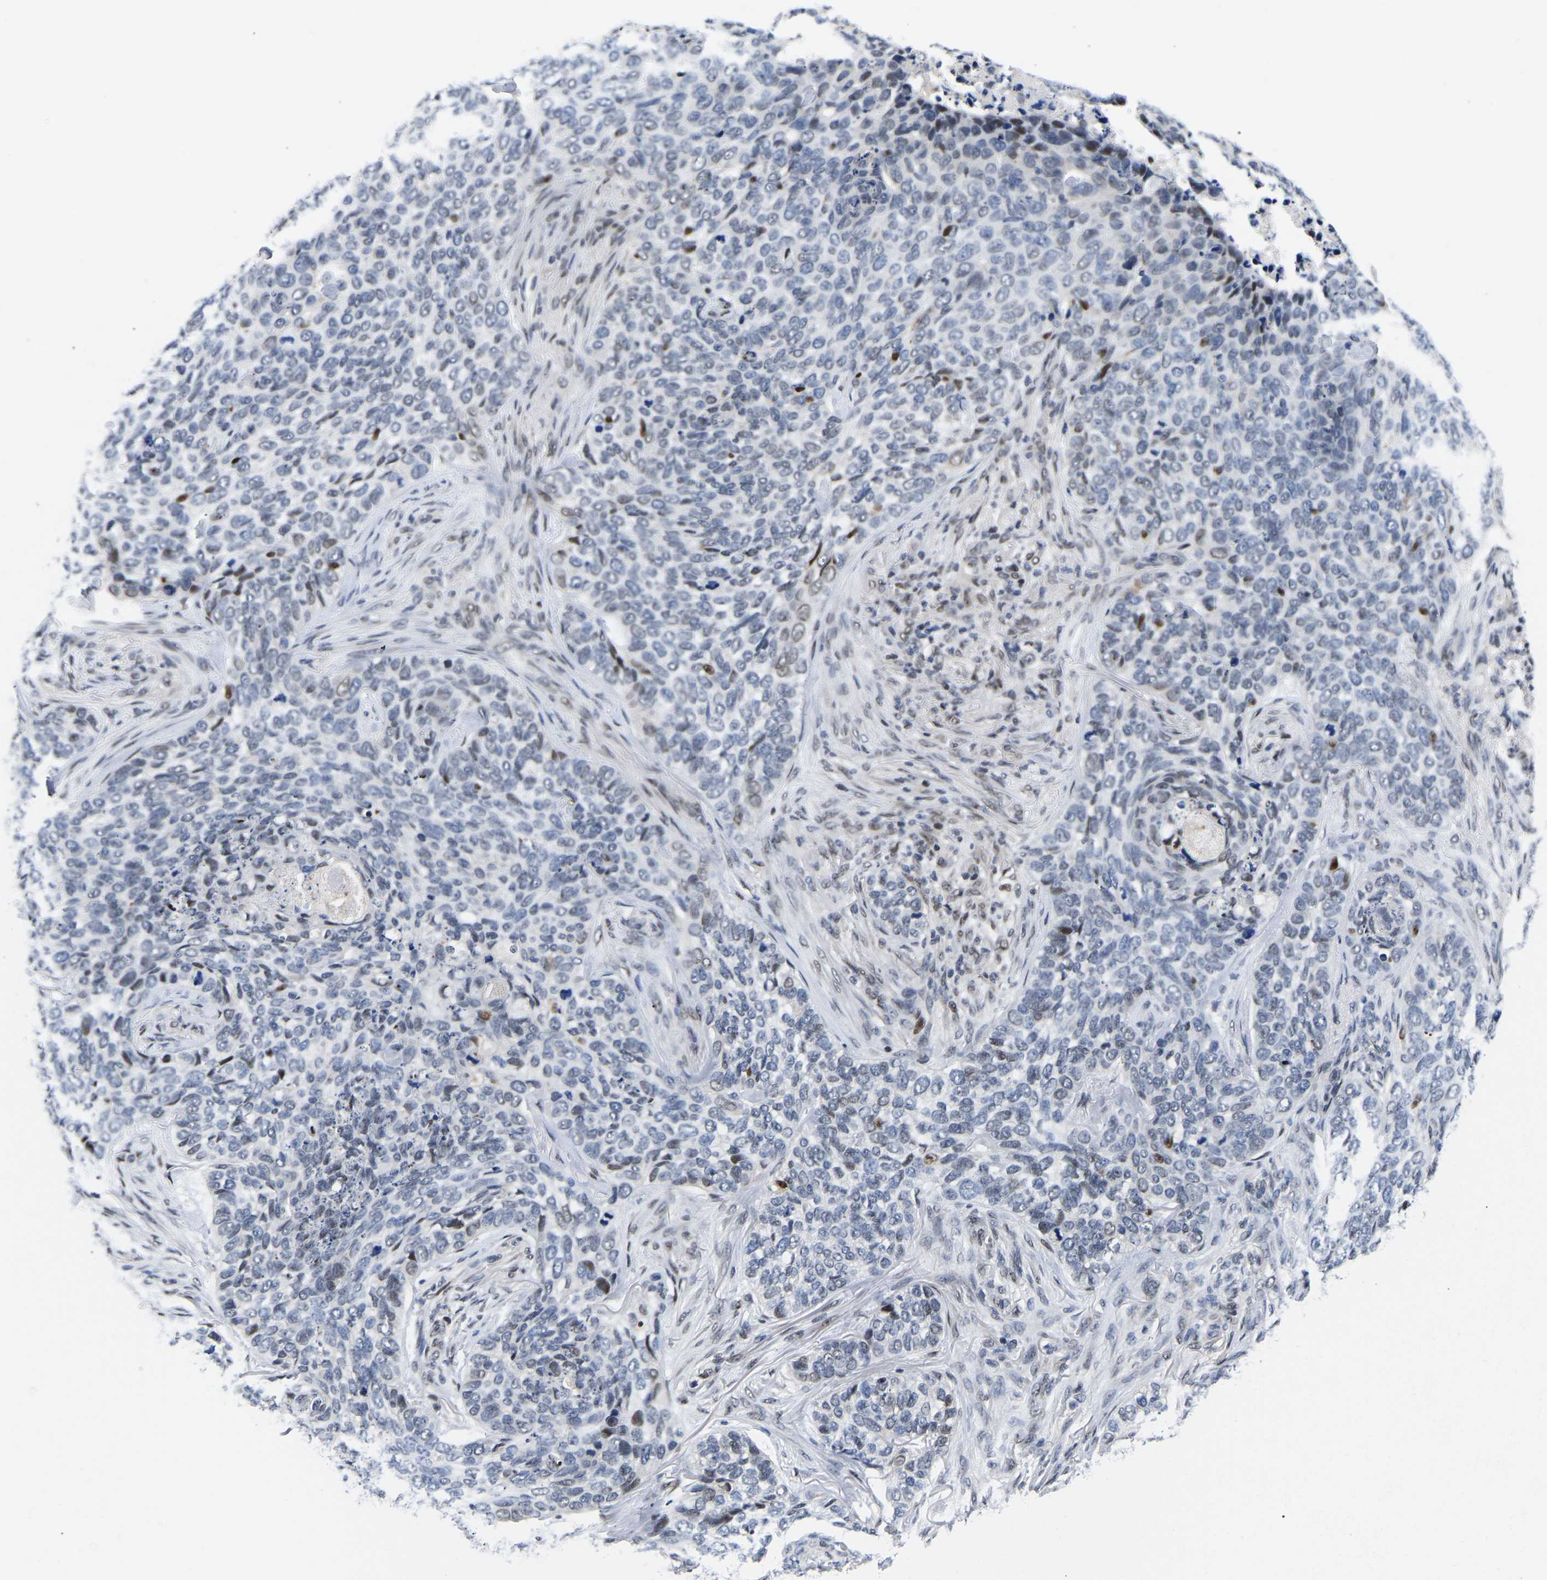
{"staining": {"intensity": "moderate", "quantity": "<25%", "location": "nuclear"}, "tissue": "skin cancer", "cell_type": "Tumor cells", "image_type": "cancer", "snomed": [{"axis": "morphology", "description": "Basal cell carcinoma"}, {"axis": "topography", "description": "Skin"}], "caption": "Approximately <25% of tumor cells in skin basal cell carcinoma show moderate nuclear protein staining as visualized by brown immunohistochemical staining.", "gene": "PTRHD1", "patient": {"sex": "female", "age": 64}}